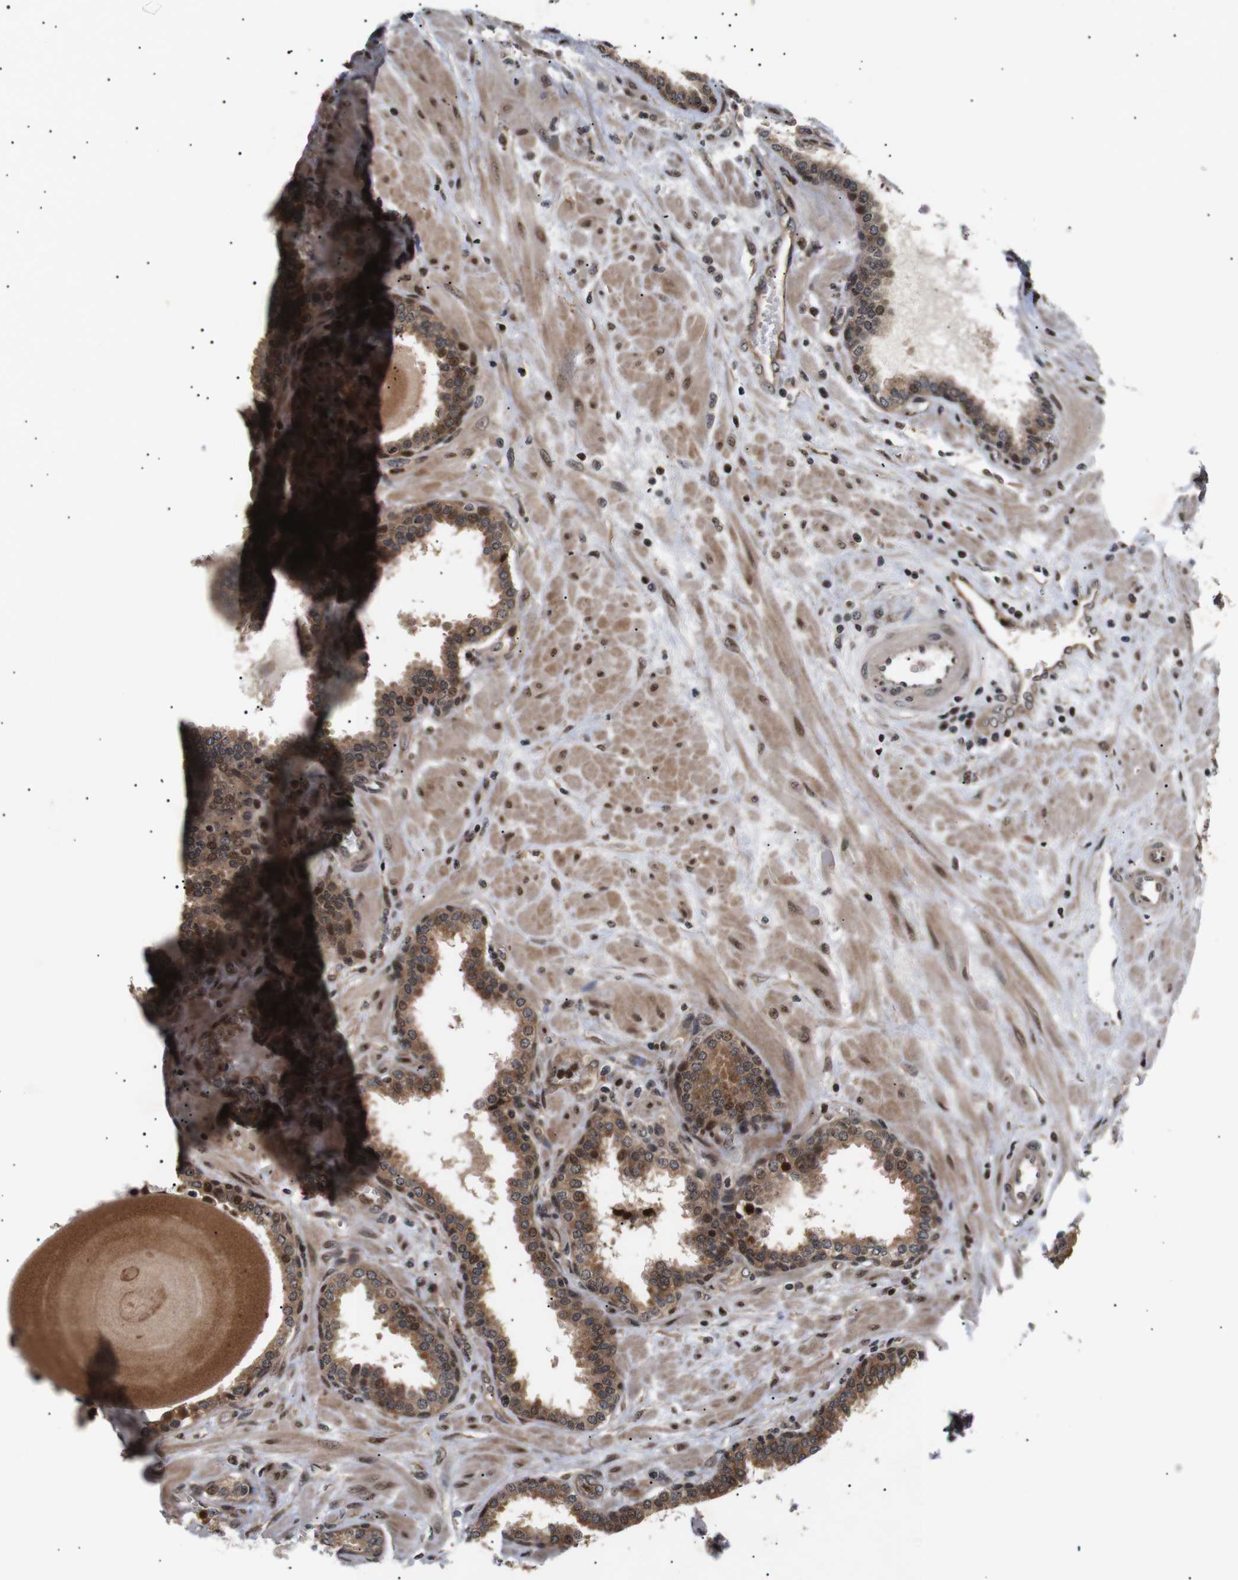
{"staining": {"intensity": "moderate", "quantity": ">75%", "location": "cytoplasmic/membranous,nuclear"}, "tissue": "prostate", "cell_type": "Glandular cells", "image_type": "normal", "snomed": [{"axis": "morphology", "description": "Normal tissue, NOS"}, {"axis": "topography", "description": "Prostate"}], "caption": "Protein expression analysis of normal prostate shows moderate cytoplasmic/membranous,nuclear expression in approximately >75% of glandular cells.", "gene": "KIF23", "patient": {"sex": "male", "age": 51}}